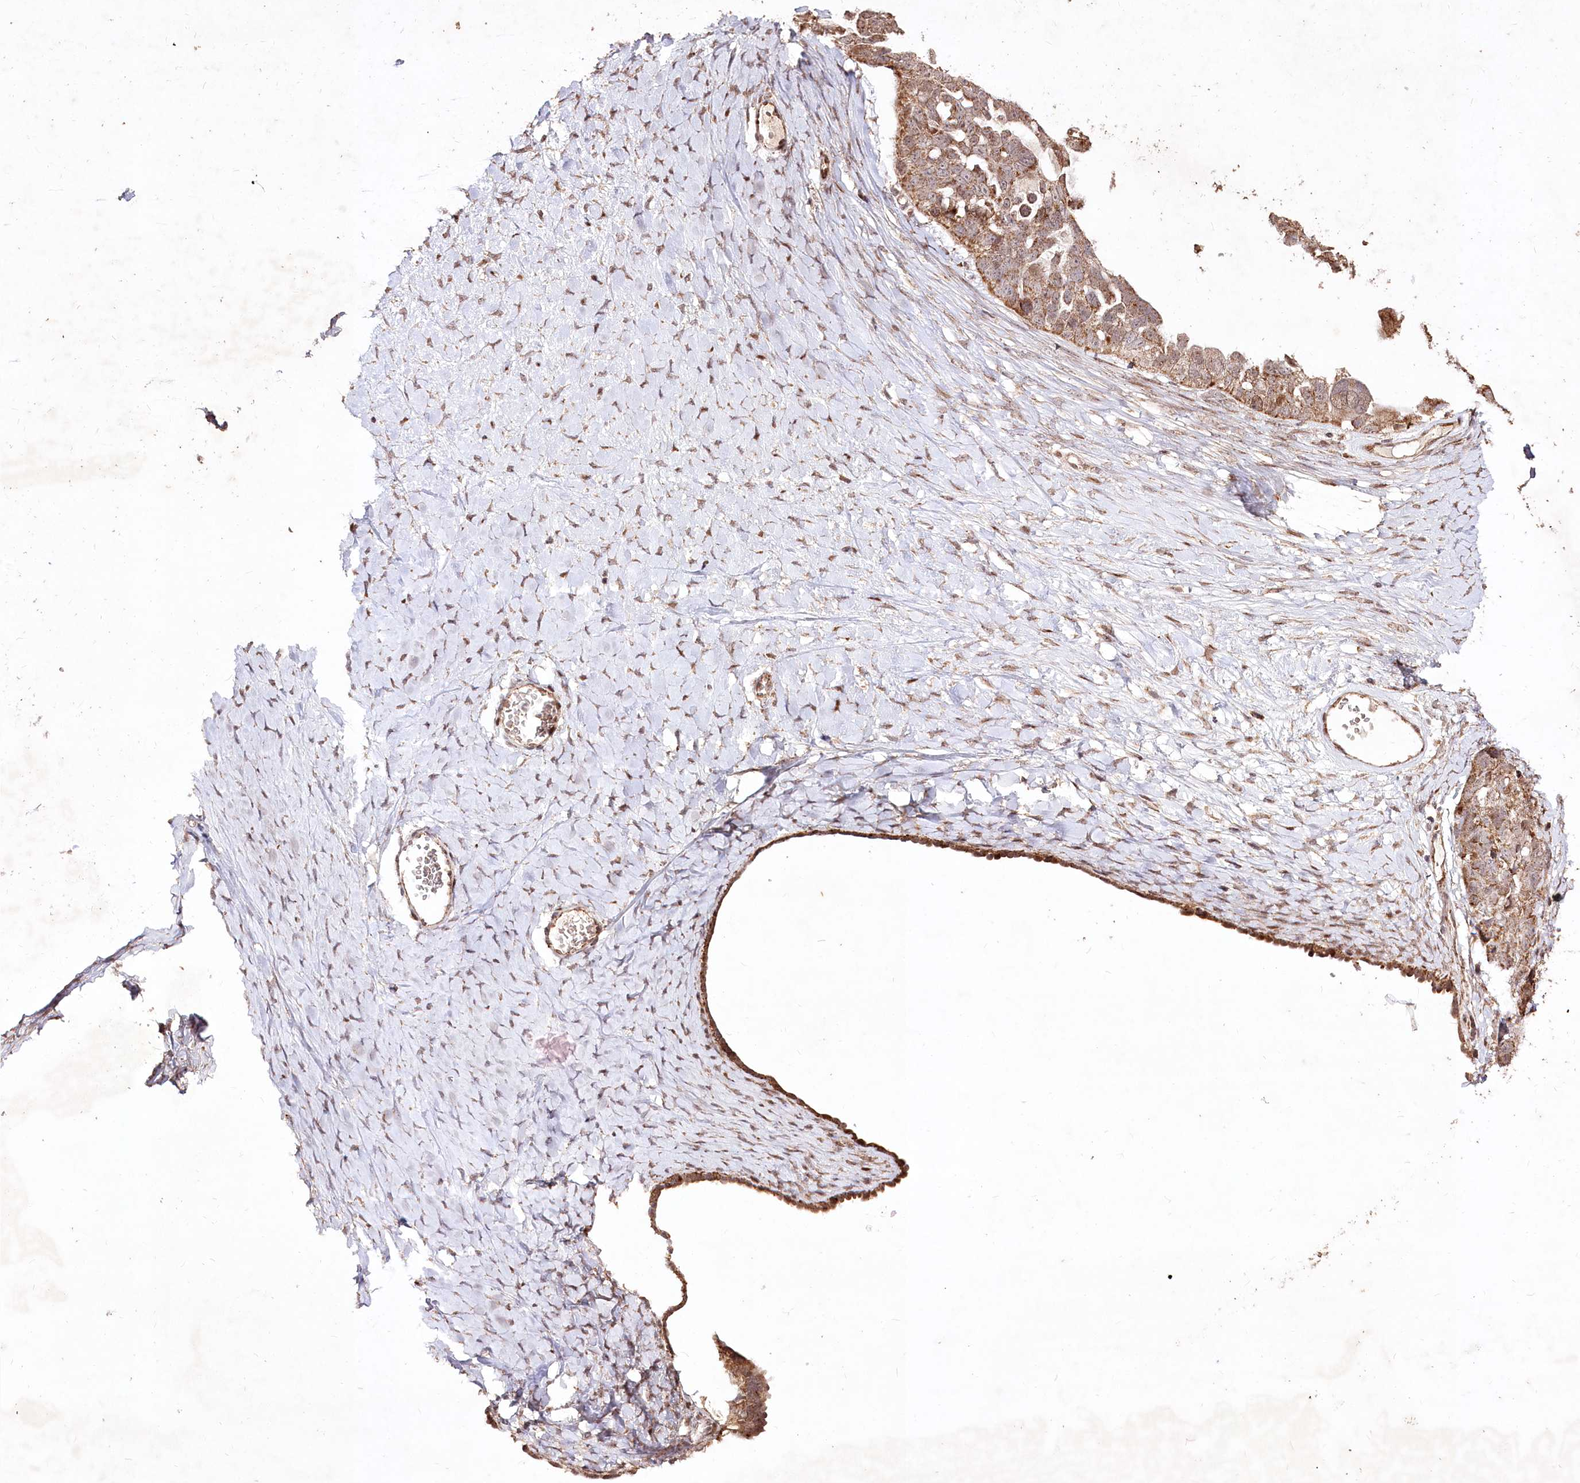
{"staining": {"intensity": "moderate", "quantity": ">75%", "location": "cytoplasmic/membranous"}, "tissue": "ovarian cancer", "cell_type": "Tumor cells", "image_type": "cancer", "snomed": [{"axis": "morphology", "description": "Cystadenocarcinoma, serous, NOS"}, {"axis": "topography", "description": "Ovary"}], "caption": "A medium amount of moderate cytoplasmic/membranous staining is seen in about >75% of tumor cells in ovarian cancer (serous cystadenocarcinoma) tissue. The staining is performed using DAB (3,3'-diaminobenzidine) brown chromogen to label protein expression. The nuclei are counter-stained blue using hematoxylin.", "gene": "CARD19", "patient": {"sex": "female", "age": 79}}